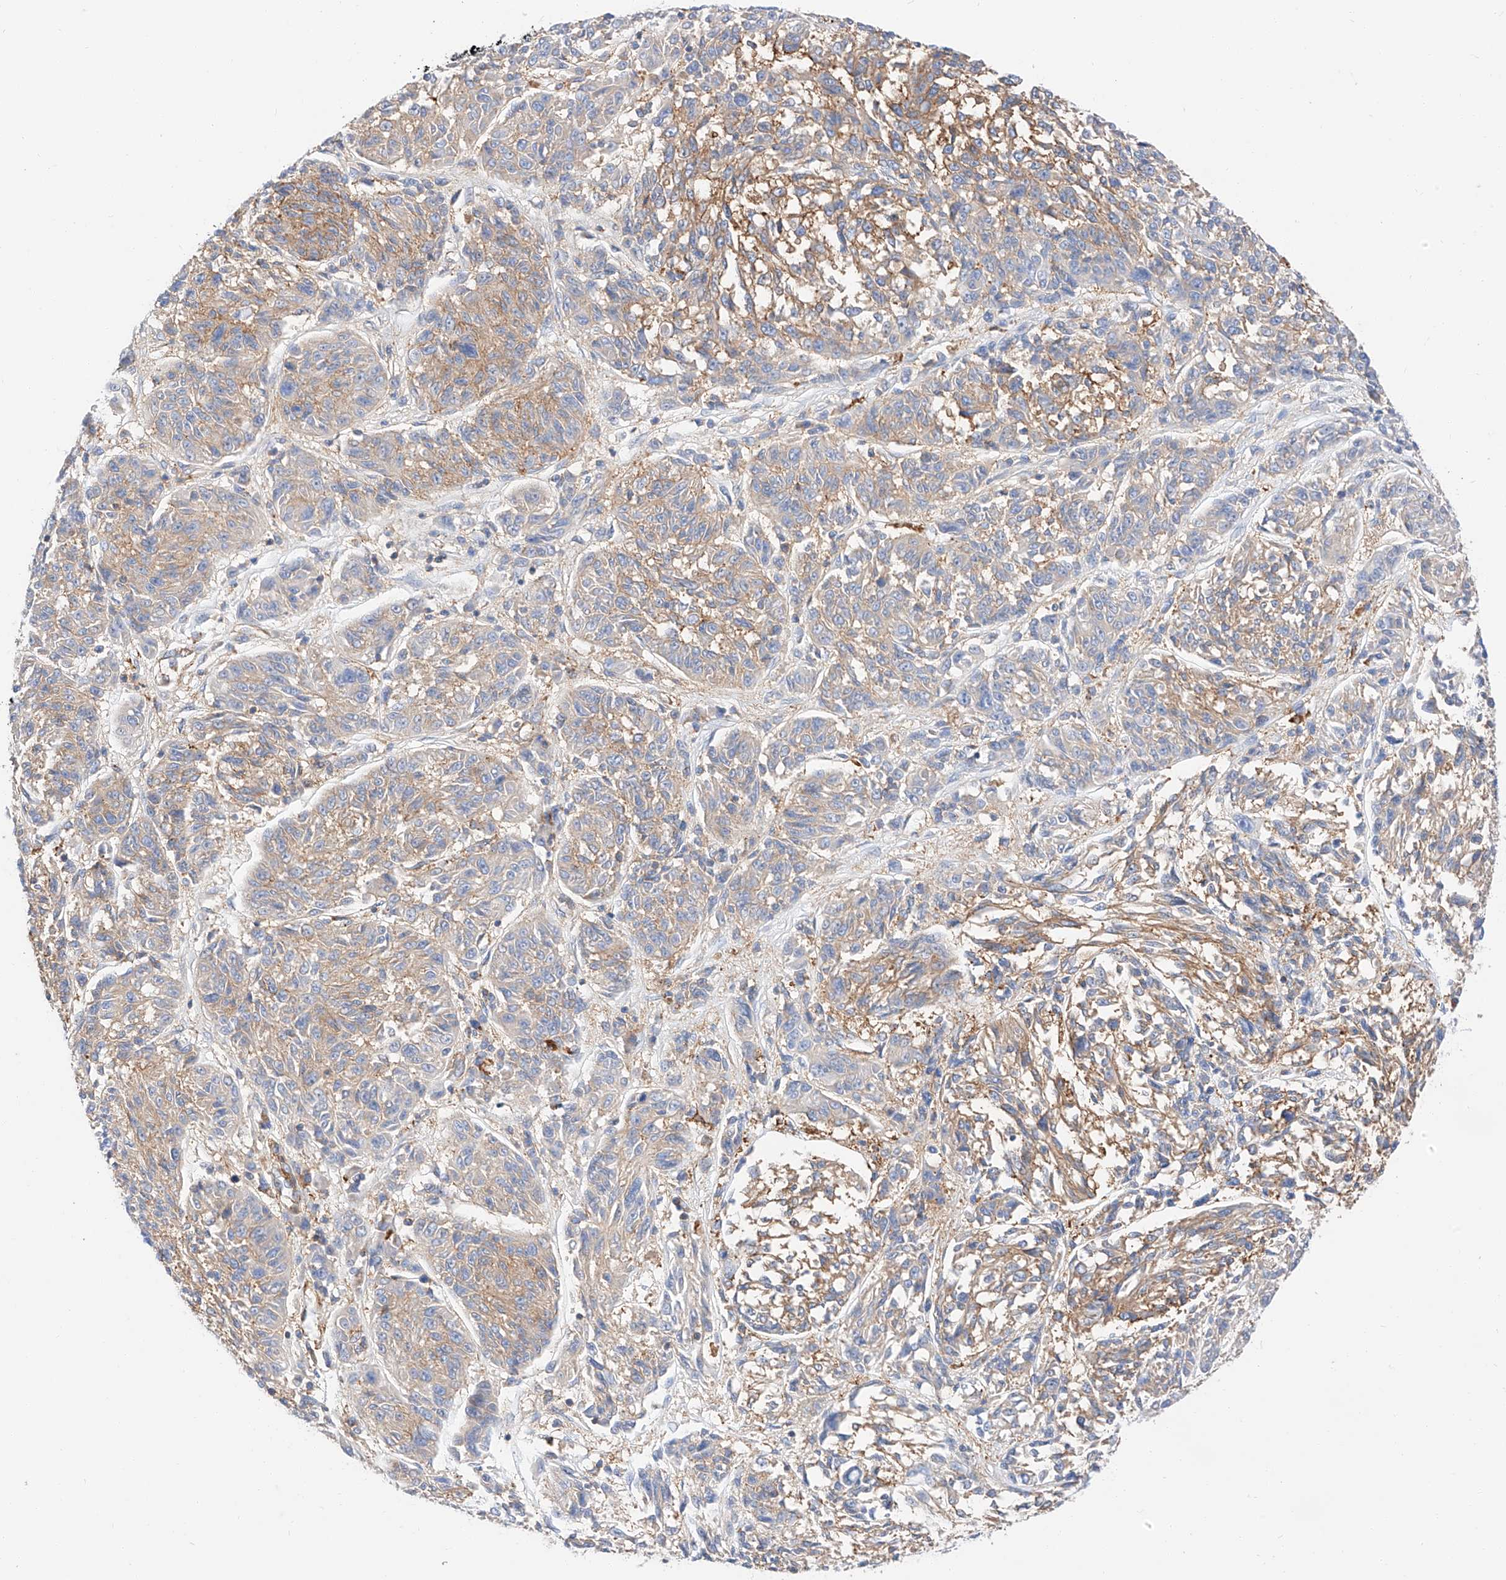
{"staining": {"intensity": "moderate", "quantity": "25%-75%", "location": "cytoplasmic/membranous"}, "tissue": "melanoma", "cell_type": "Tumor cells", "image_type": "cancer", "snomed": [{"axis": "morphology", "description": "Malignant melanoma, NOS"}, {"axis": "topography", "description": "Skin"}], "caption": "IHC histopathology image of malignant melanoma stained for a protein (brown), which displays medium levels of moderate cytoplasmic/membranous expression in approximately 25%-75% of tumor cells.", "gene": "HAUS4", "patient": {"sex": "male", "age": 53}}